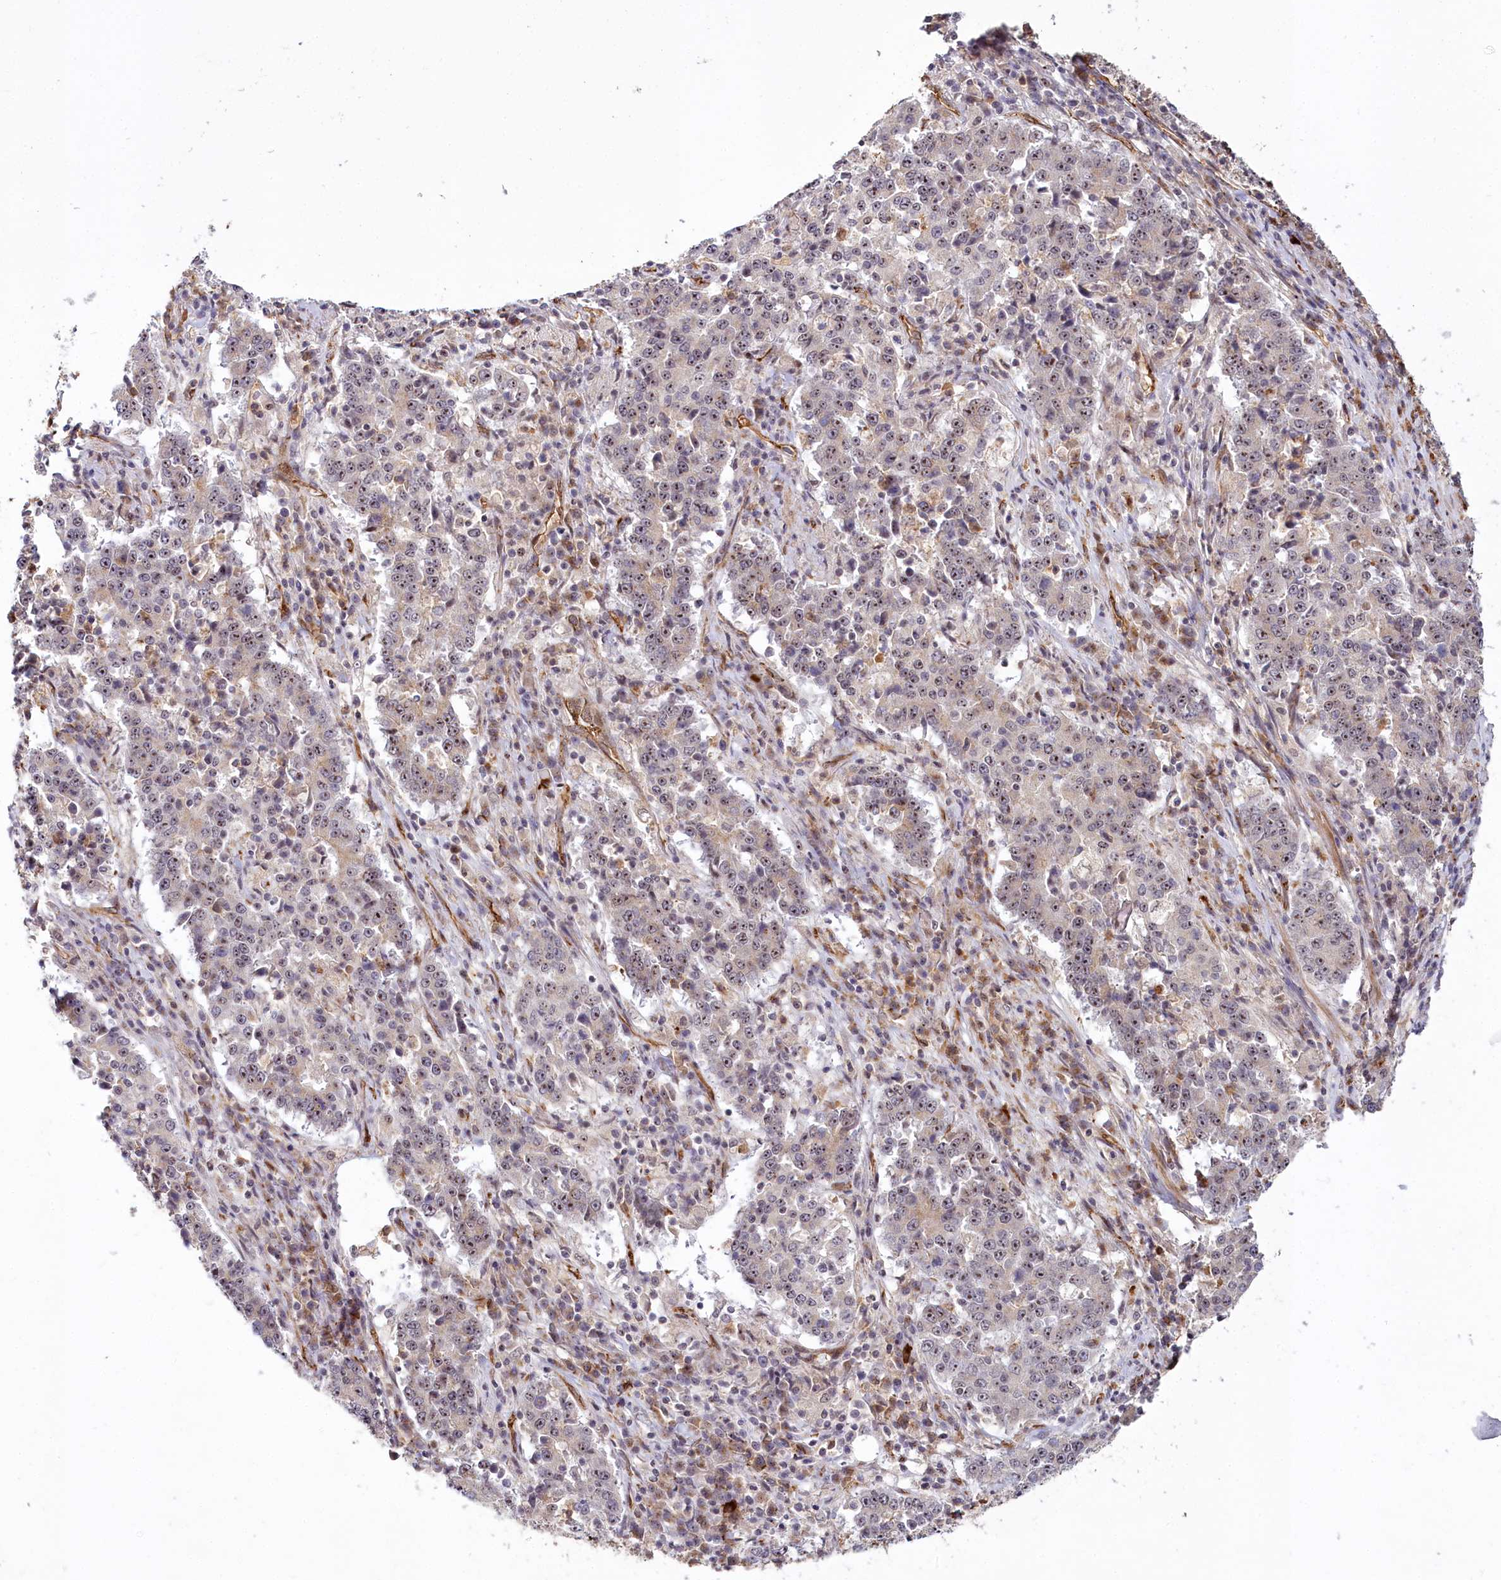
{"staining": {"intensity": "moderate", "quantity": ">75%", "location": "nuclear"}, "tissue": "stomach cancer", "cell_type": "Tumor cells", "image_type": "cancer", "snomed": [{"axis": "morphology", "description": "Adenocarcinoma, NOS"}, {"axis": "topography", "description": "Stomach"}], "caption": "DAB (3,3'-diaminobenzidine) immunohistochemical staining of stomach cancer demonstrates moderate nuclear protein positivity in approximately >75% of tumor cells. The staining was performed using DAB to visualize the protein expression in brown, while the nuclei were stained in blue with hematoxylin (Magnification: 20x).", "gene": "ALKBH8", "patient": {"sex": "male", "age": 59}}